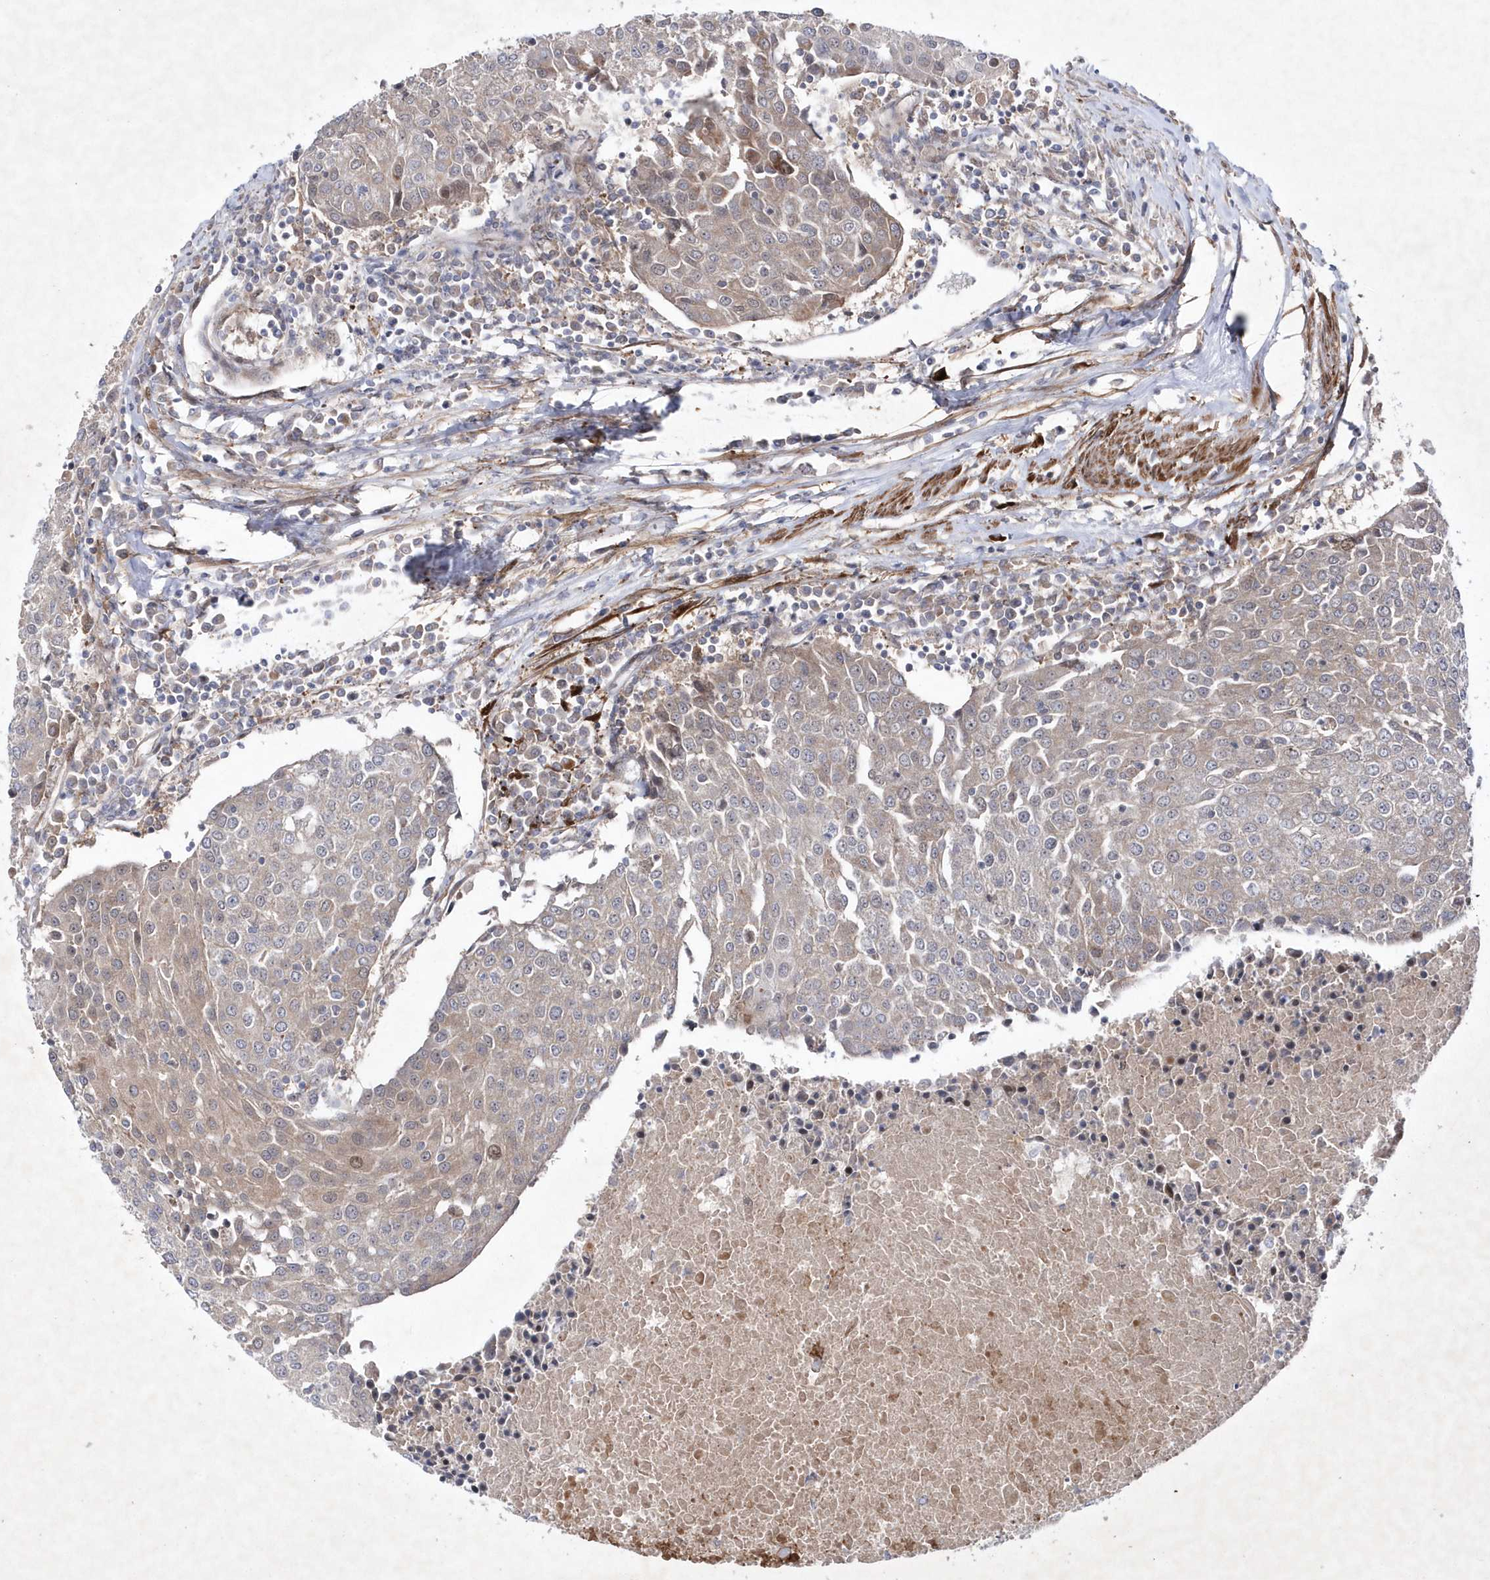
{"staining": {"intensity": "moderate", "quantity": "<25%", "location": "cytoplasmic/membranous,nuclear"}, "tissue": "urothelial cancer", "cell_type": "Tumor cells", "image_type": "cancer", "snomed": [{"axis": "morphology", "description": "Urothelial carcinoma, High grade"}, {"axis": "topography", "description": "Urinary bladder"}], "caption": "Protein staining of high-grade urothelial carcinoma tissue shows moderate cytoplasmic/membranous and nuclear staining in approximately <25% of tumor cells.", "gene": "DSPP", "patient": {"sex": "female", "age": 85}}